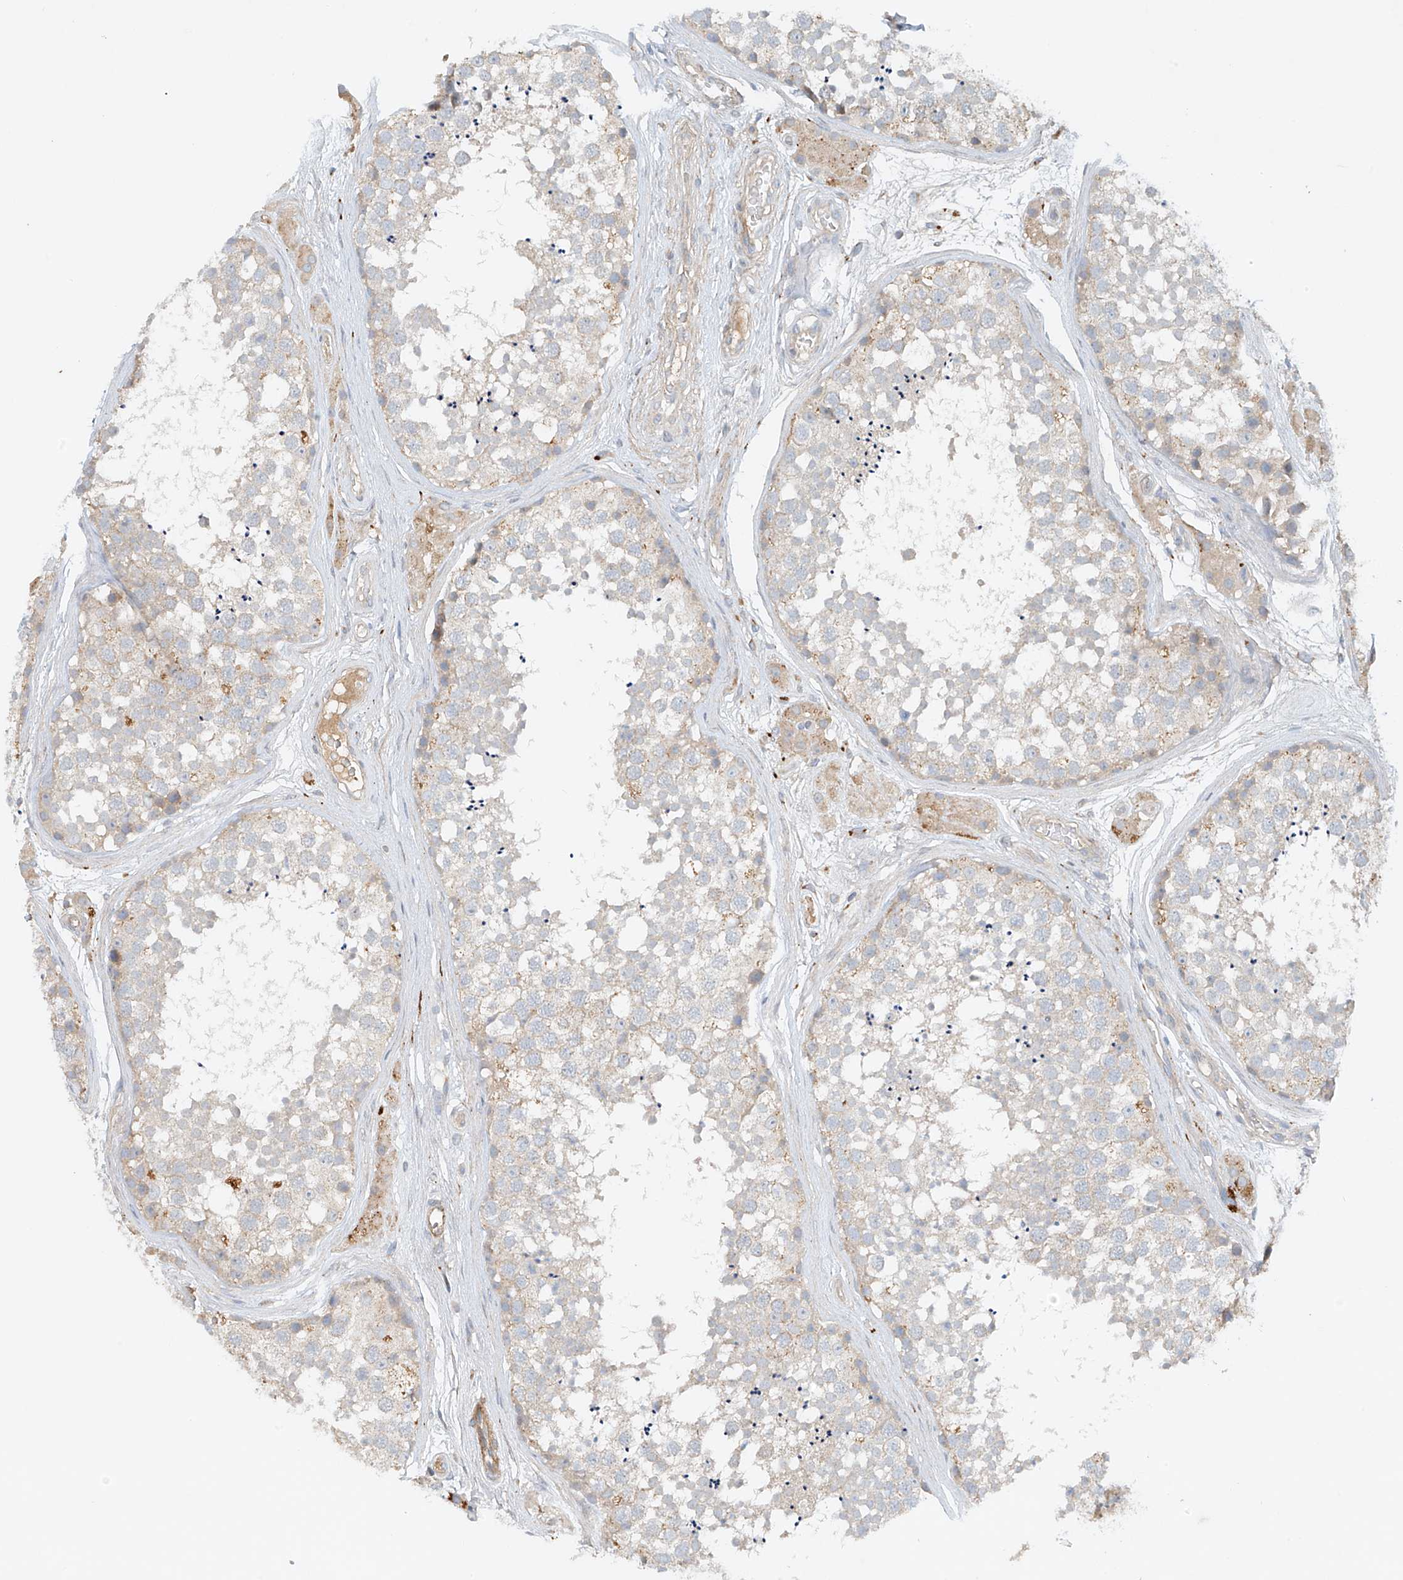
{"staining": {"intensity": "weak", "quantity": "<25%", "location": "cytoplasmic/membranous"}, "tissue": "testis", "cell_type": "Cells in seminiferous ducts", "image_type": "normal", "snomed": [{"axis": "morphology", "description": "Normal tissue, NOS"}, {"axis": "topography", "description": "Testis"}], "caption": "Cells in seminiferous ducts are negative for brown protein staining in unremarkable testis. (DAB IHC with hematoxylin counter stain).", "gene": "ENSG00000266202", "patient": {"sex": "male", "age": 56}}